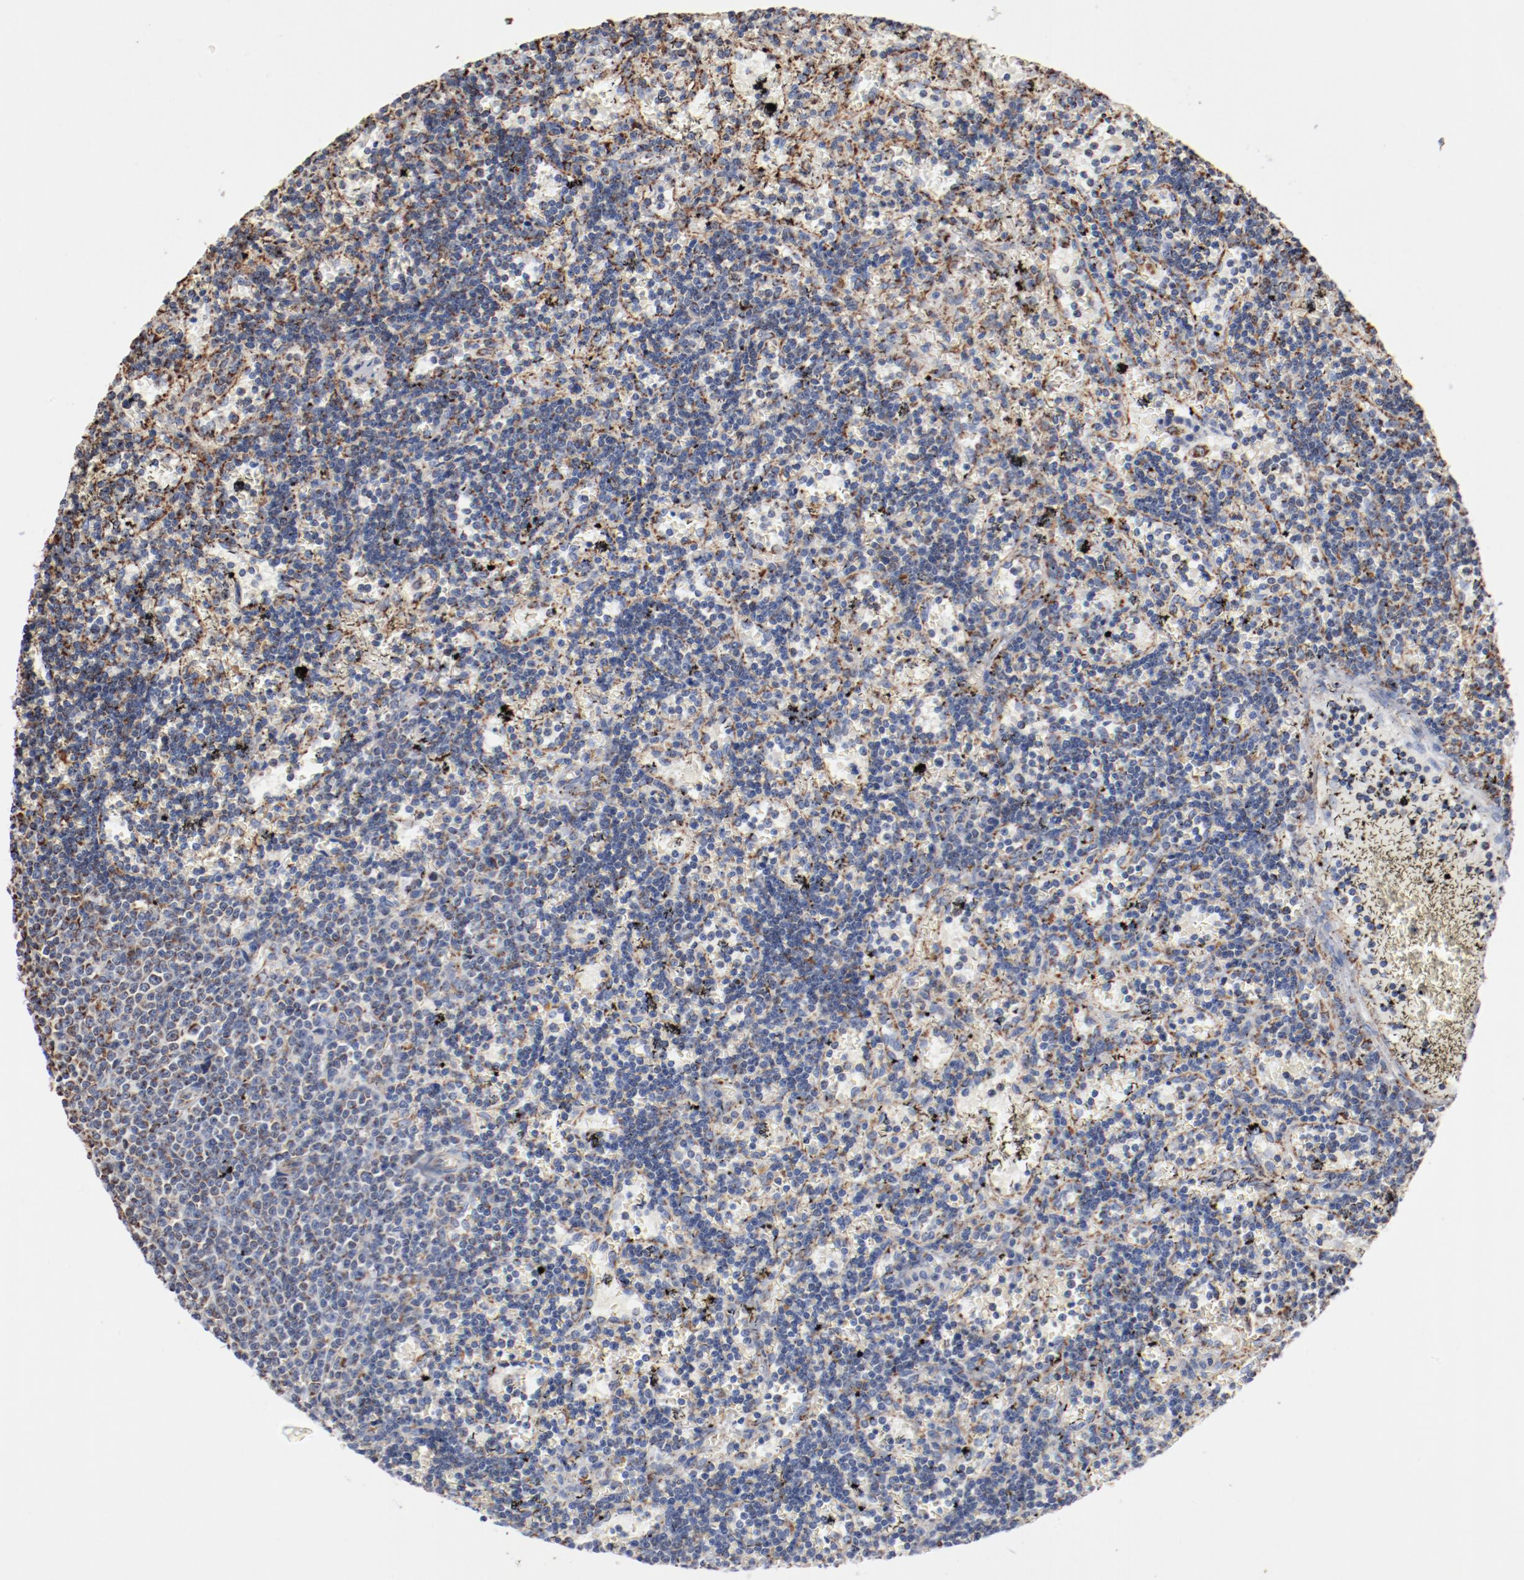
{"staining": {"intensity": "weak", "quantity": "25%-75%", "location": "cytoplasmic/membranous"}, "tissue": "lymphoma", "cell_type": "Tumor cells", "image_type": "cancer", "snomed": [{"axis": "morphology", "description": "Malignant lymphoma, non-Hodgkin's type, Low grade"}, {"axis": "topography", "description": "Spleen"}], "caption": "IHC histopathology image of human malignant lymphoma, non-Hodgkin's type (low-grade) stained for a protein (brown), which shows low levels of weak cytoplasmic/membranous staining in about 25%-75% of tumor cells.", "gene": "NDUFS4", "patient": {"sex": "male", "age": 60}}